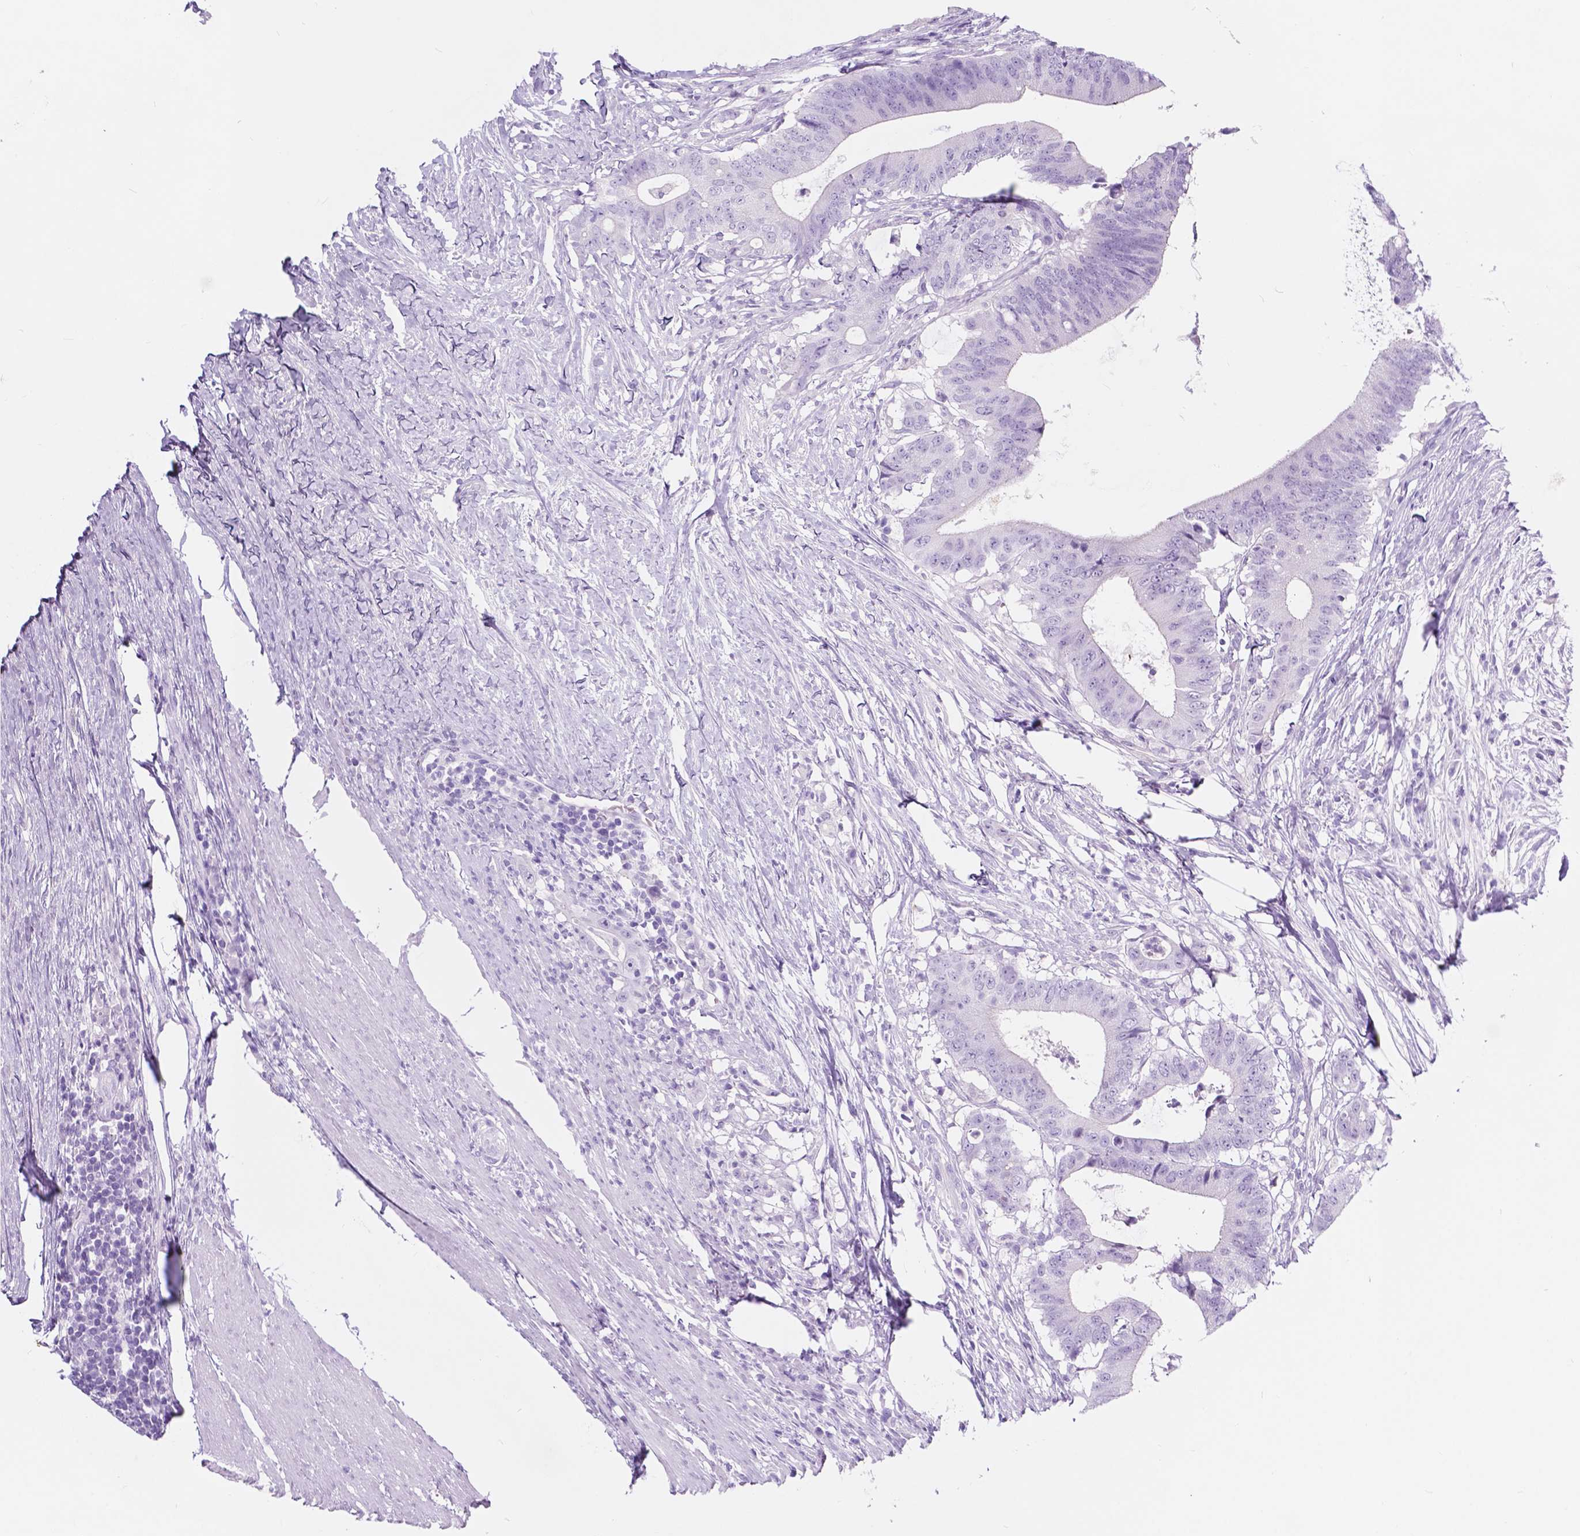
{"staining": {"intensity": "negative", "quantity": "none", "location": "none"}, "tissue": "colorectal cancer", "cell_type": "Tumor cells", "image_type": "cancer", "snomed": [{"axis": "morphology", "description": "Adenocarcinoma, NOS"}, {"axis": "topography", "description": "Colon"}], "caption": "IHC image of neoplastic tissue: colorectal cancer stained with DAB shows no significant protein expression in tumor cells.", "gene": "CUZD1", "patient": {"sex": "female", "age": 43}}